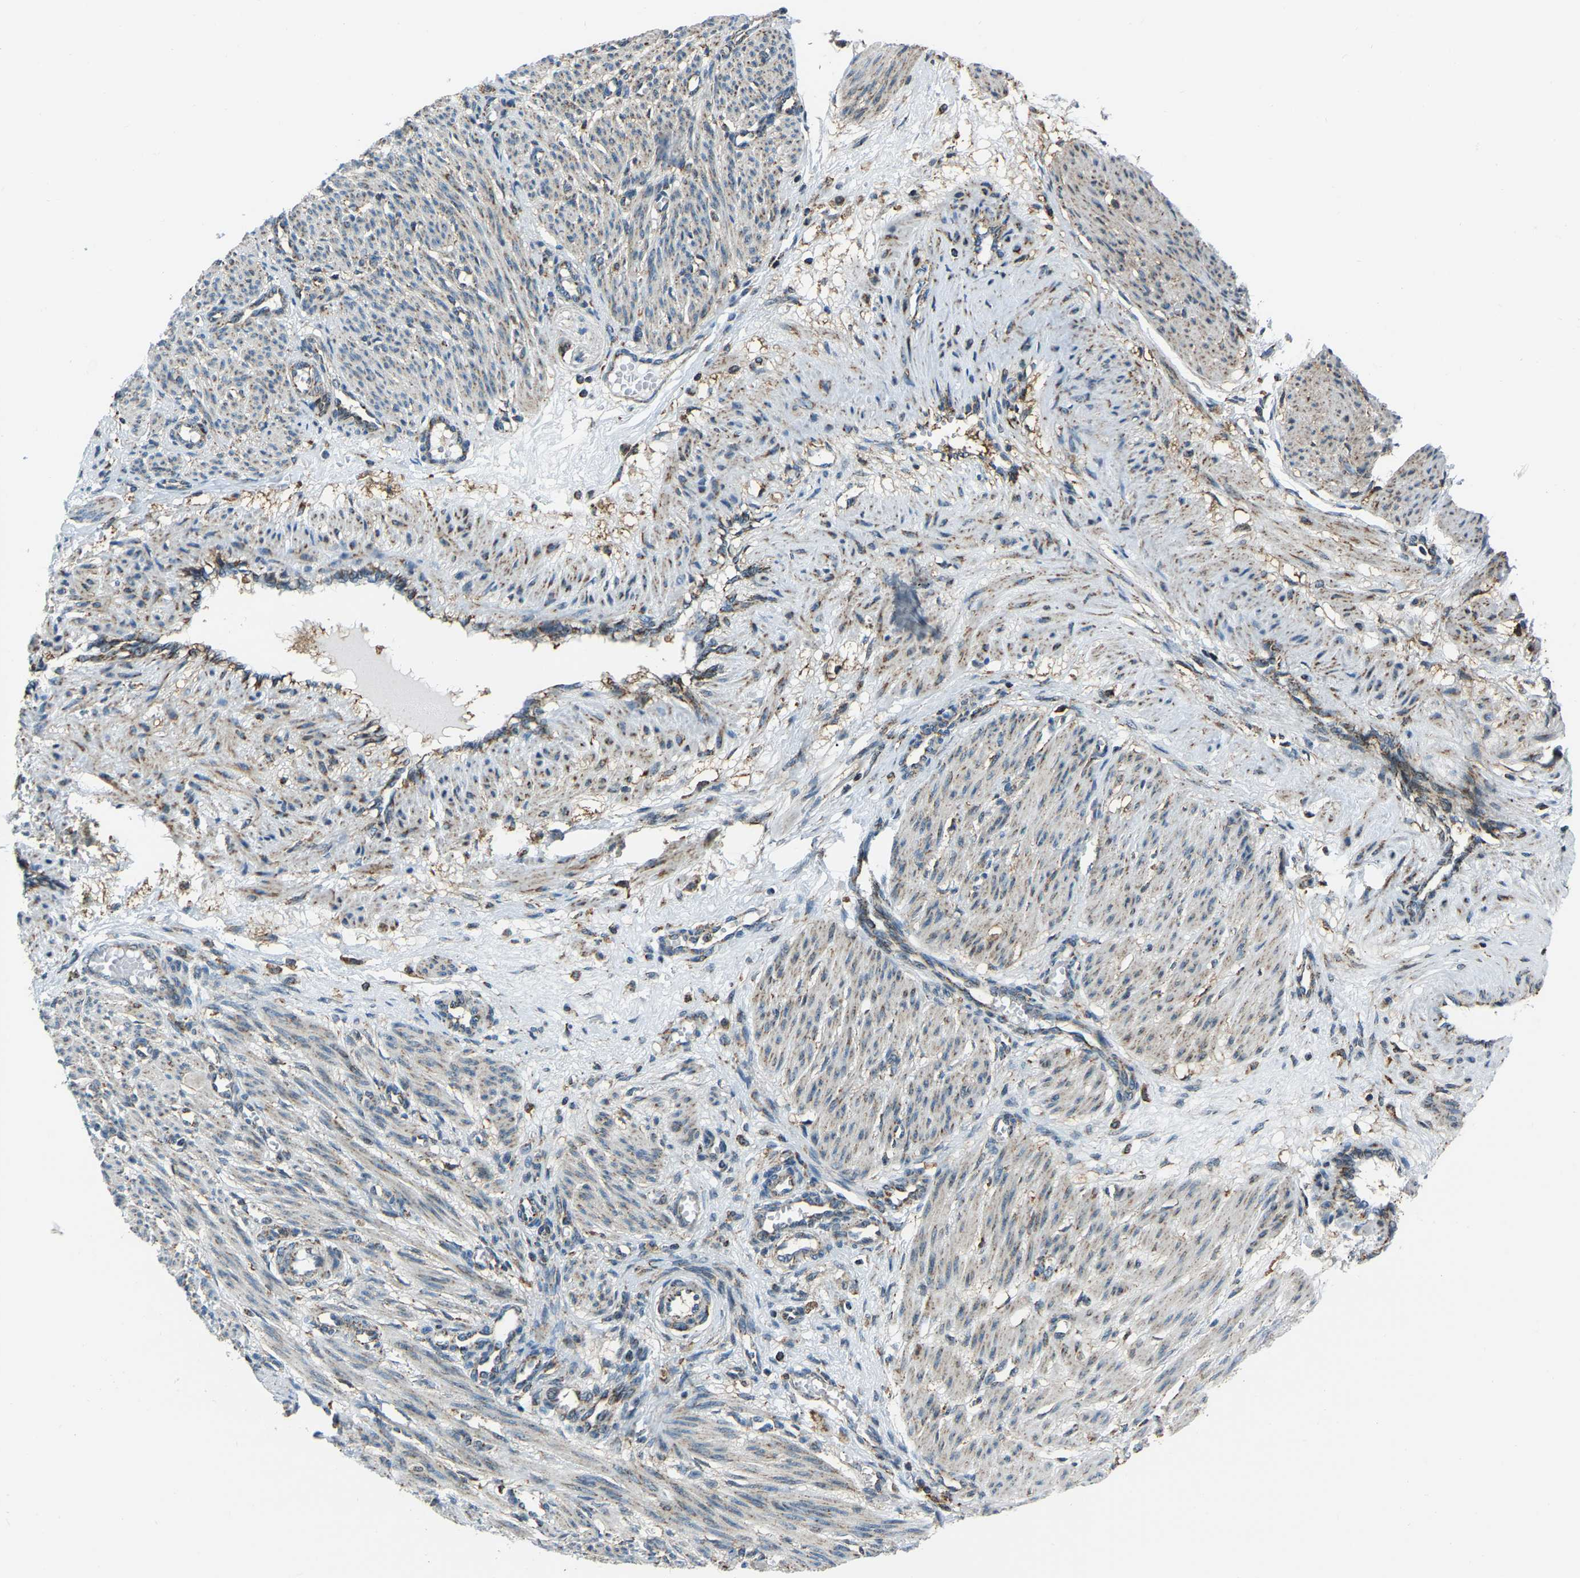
{"staining": {"intensity": "weak", "quantity": "<25%", "location": "cytoplasmic/membranous"}, "tissue": "smooth muscle", "cell_type": "Smooth muscle cells", "image_type": "normal", "snomed": [{"axis": "morphology", "description": "Normal tissue, NOS"}, {"axis": "topography", "description": "Endometrium"}], "caption": "Immunohistochemistry image of benign smooth muscle: human smooth muscle stained with DAB displays no significant protein expression in smooth muscle cells. (Brightfield microscopy of DAB (3,3'-diaminobenzidine) immunohistochemistry (IHC) at high magnification).", "gene": "RBM33", "patient": {"sex": "female", "age": 33}}